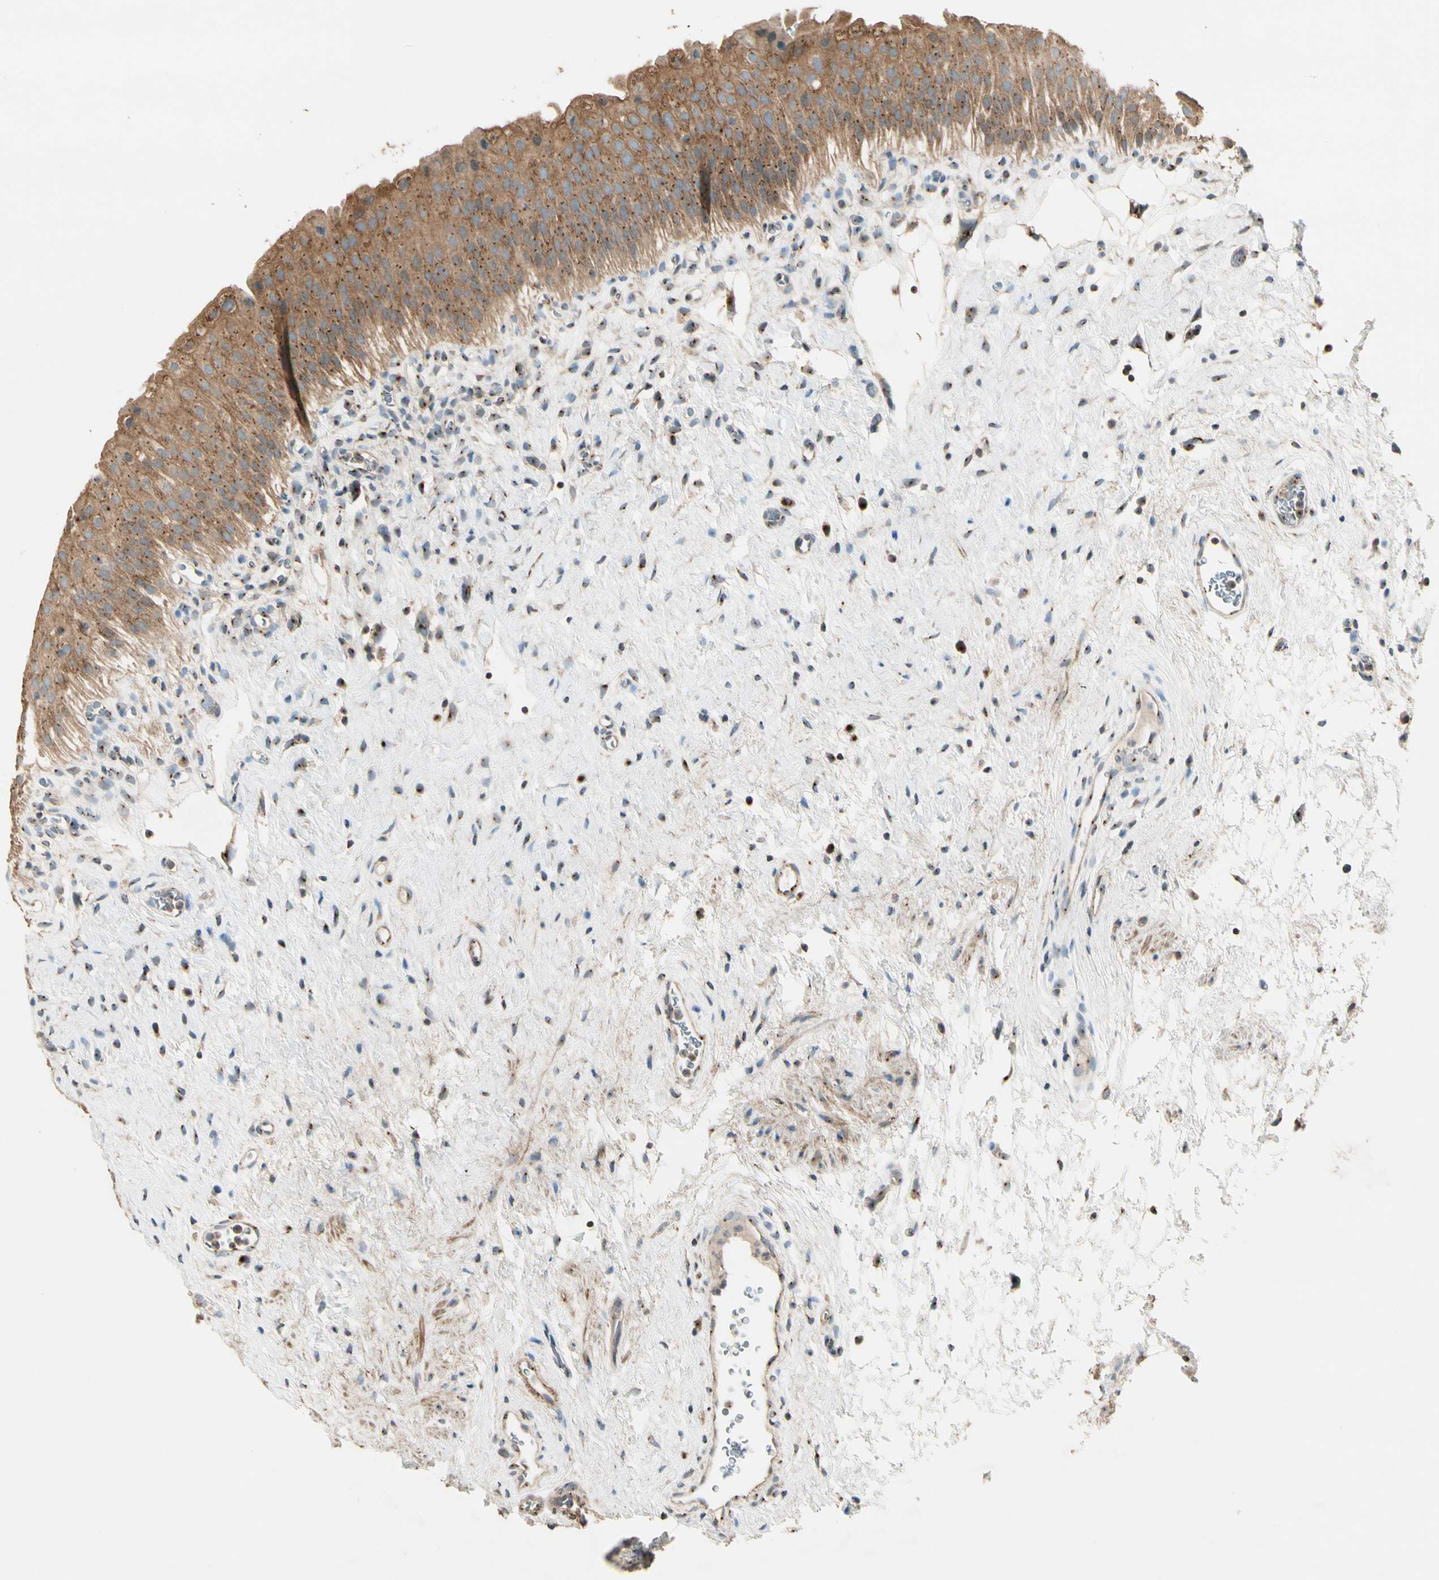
{"staining": {"intensity": "strong", "quantity": ">75%", "location": "cytoplasmic/membranous"}, "tissue": "urinary bladder", "cell_type": "Urothelial cells", "image_type": "normal", "snomed": [{"axis": "morphology", "description": "Normal tissue, NOS"}, {"axis": "morphology", "description": "Urothelial carcinoma, High grade"}, {"axis": "topography", "description": "Urinary bladder"}], "caption": "Protein expression by IHC reveals strong cytoplasmic/membranous positivity in about >75% of urothelial cells in normal urinary bladder.", "gene": "AKAP9", "patient": {"sex": "male", "age": 46}}